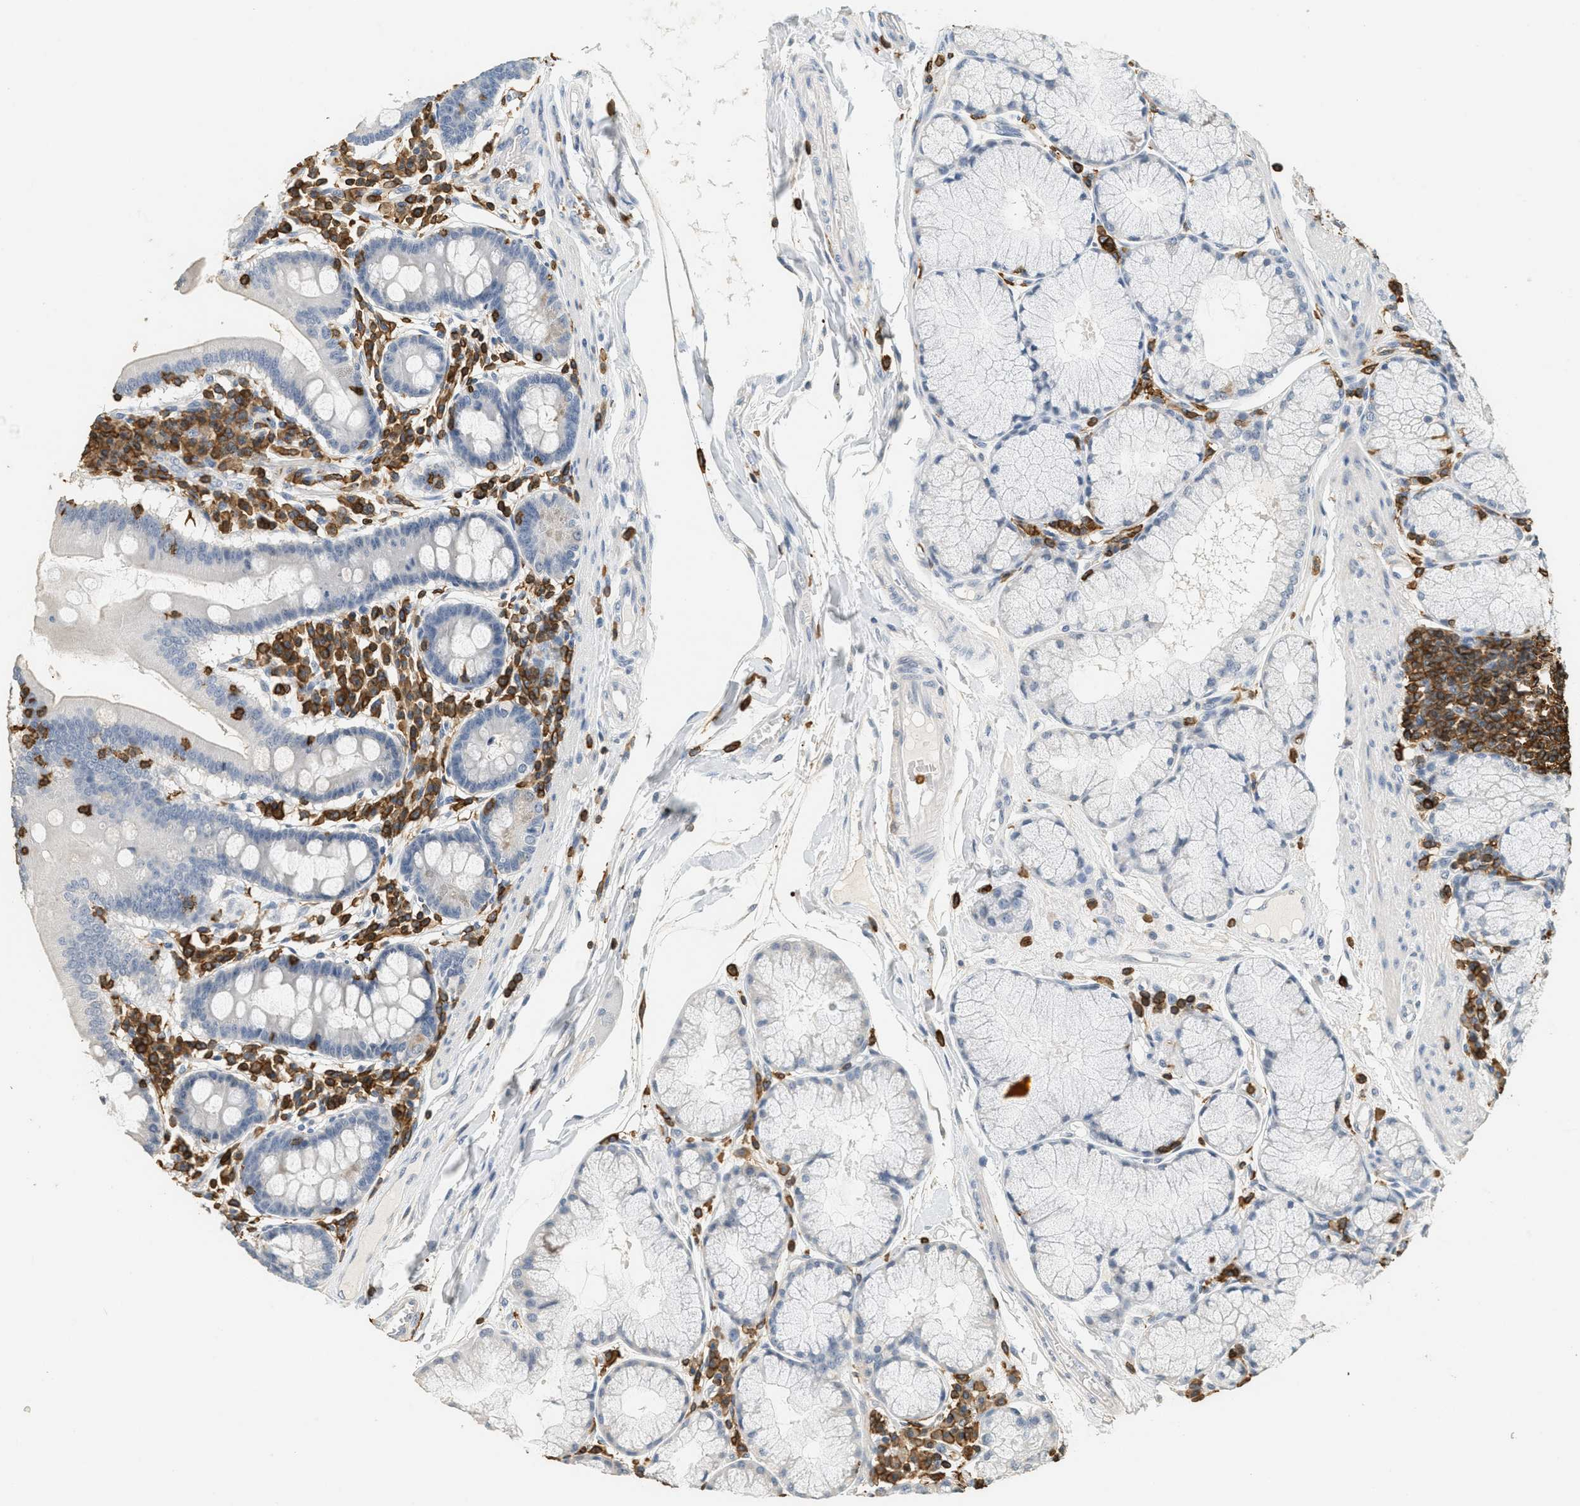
{"staining": {"intensity": "negative", "quantity": "none", "location": "none"}, "tissue": "duodenum", "cell_type": "Glandular cells", "image_type": "normal", "snomed": [{"axis": "morphology", "description": "Normal tissue, NOS"}, {"axis": "topography", "description": "Duodenum"}], "caption": "The micrograph exhibits no staining of glandular cells in benign duodenum.", "gene": "LSP1", "patient": {"sex": "male", "age": 50}}